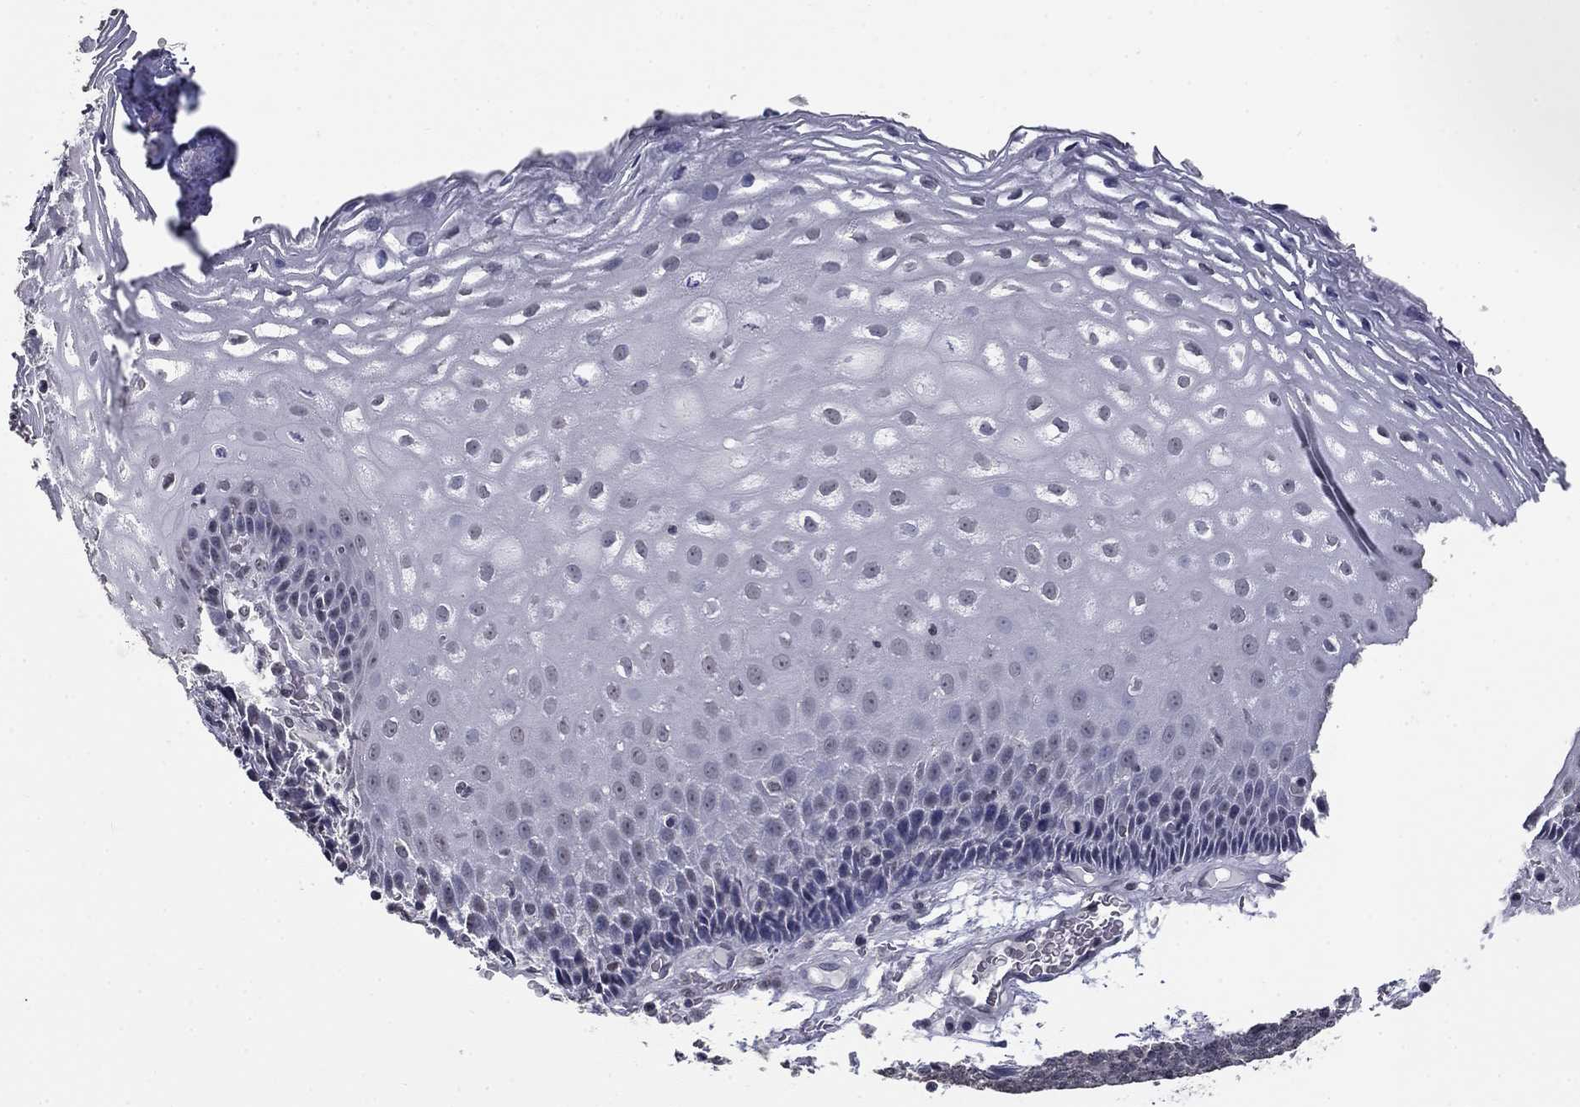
{"staining": {"intensity": "negative", "quantity": "none", "location": "none"}, "tissue": "esophagus", "cell_type": "Squamous epithelial cells", "image_type": "normal", "snomed": [{"axis": "morphology", "description": "Normal tissue, NOS"}, {"axis": "topography", "description": "Esophagus"}], "caption": "IHC histopathology image of unremarkable esophagus stained for a protein (brown), which reveals no staining in squamous epithelial cells. Nuclei are stained in blue.", "gene": "SPATA33", "patient": {"sex": "male", "age": 76}}